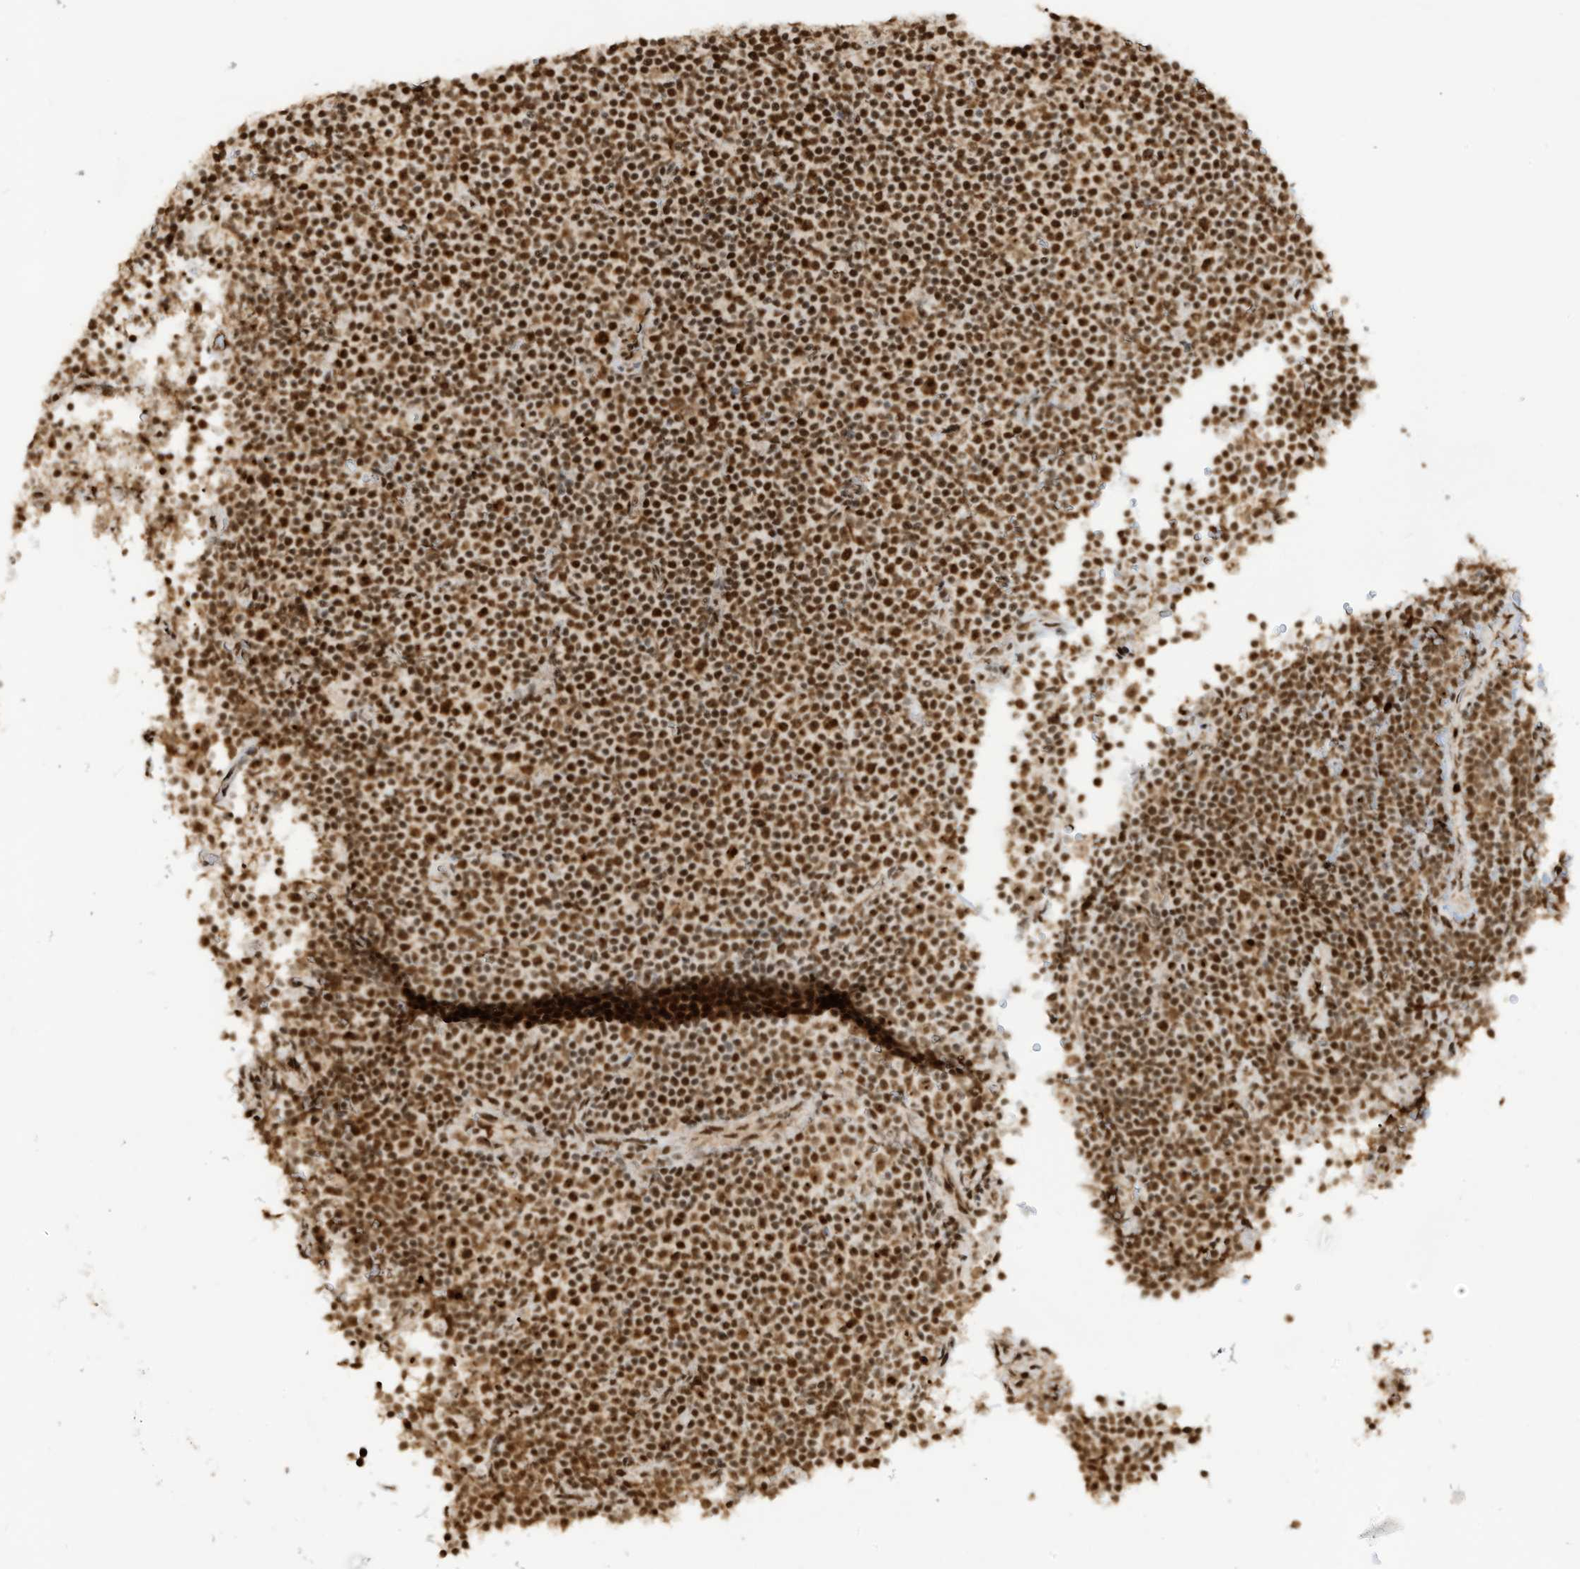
{"staining": {"intensity": "strong", "quantity": ">75%", "location": "nuclear"}, "tissue": "lymphoma", "cell_type": "Tumor cells", "image_type": "cancer", "snomed": [{"axis": "morphology", "description": "Malignant lymphoma, non-Hodgkin's type, Low grade"}, {"axis": "topography", "description": "Lymph node"}], "caption": "Malignant lymphoma, non-Hodgkin's type (low-grade) was stained to show a protein in brown. There is high levels of strong nuclear expression in about >75% of tumor cells.", "gene": "LBH", "patient": {"sex": "female", "age": 67}}